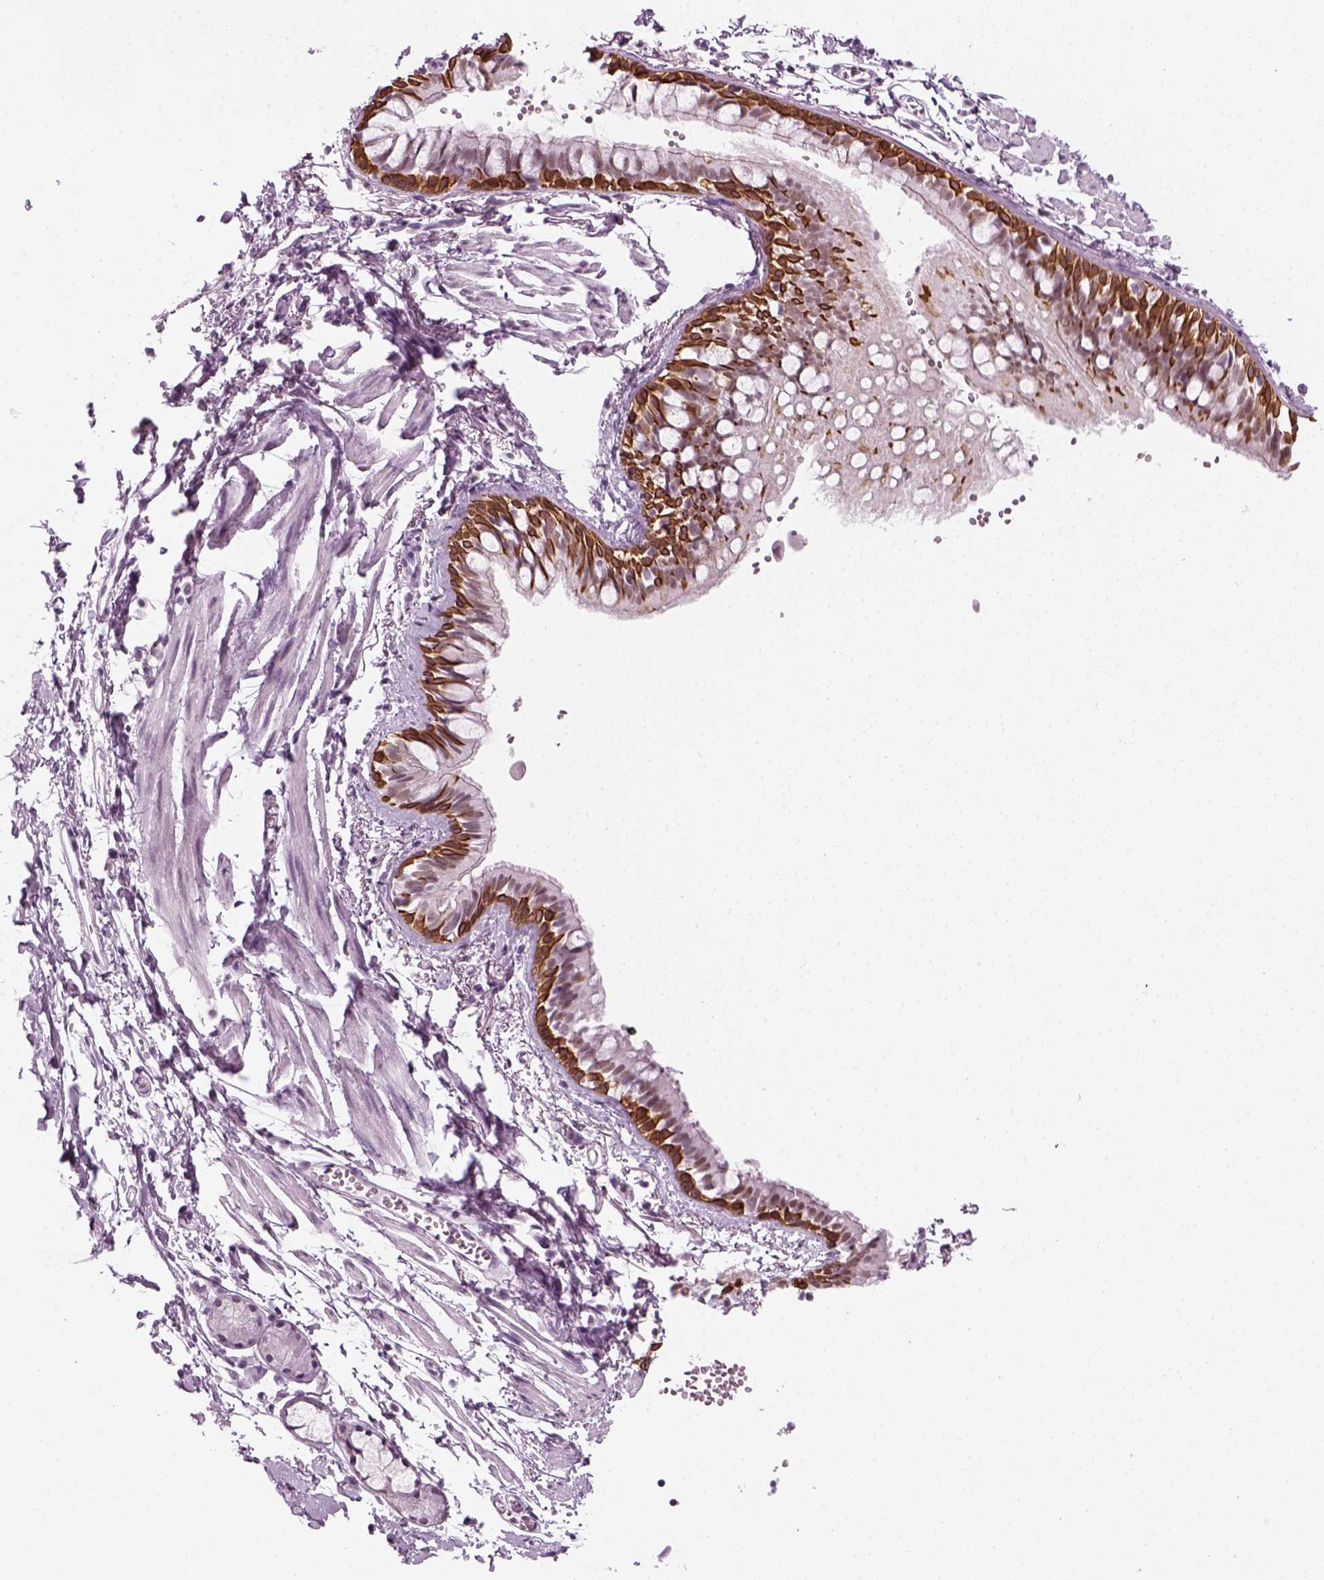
{"staining": {"intensity": "strong", "quantity": "25%-75%", "location": "cytoplasmic/membranous,nuclear"}, "tissue": "bronchus", "cell_type": "Respiratory epithelial cells", "image_type": "normal", "snomed": [{"axis": "morphology", "description": "Normal tissue, NOS"}, {"axis": "topography", "description": "Cartilage tissue"}, {"axis": "topography", "description": "Bronchus"}], "caption": "IHC image of unremarkable bronchus: bronchus stained using IHC reveals high levels of strong protein expression localized specifically in the cytoplasmic/membranous,nuclear of respiratory epithelial cells, appearing as a cytoplasmic/membranous,nuclear brown color.", "gene": "KRT75", "patient": {"sex": "female", "age": 59}}